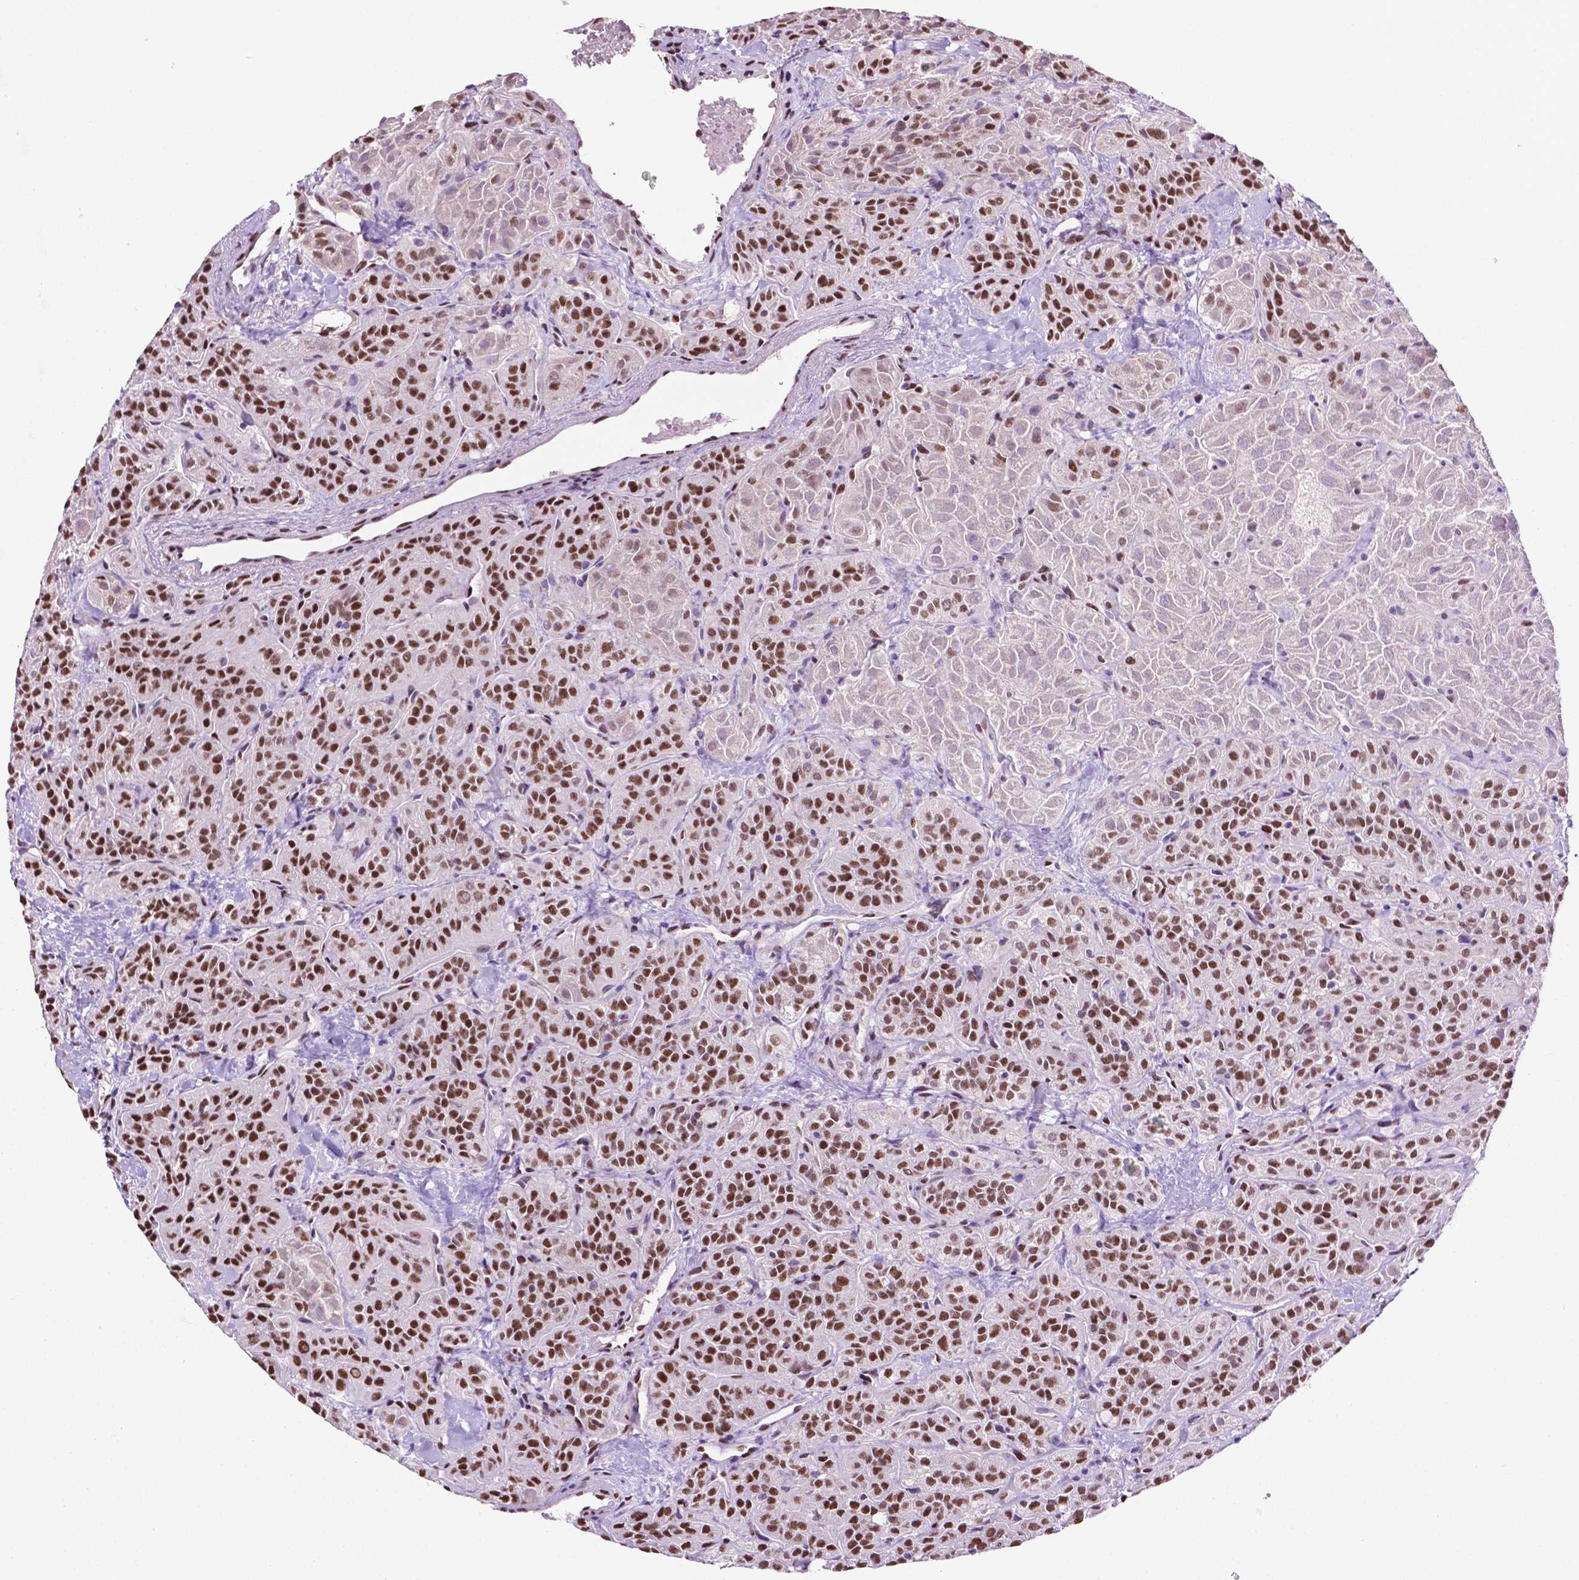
{"staining": {"intensity": "strong", "quantity": ">75%", "location": "nuclear"}, "tissue": "thyroid cancer", "cell_type": "Tumor cells", "image_type": "cancer", "snomed": [{"axis": "morphology", "description": "Papillary adenocarcinoma, NOS"}, {"axis": "topography", "description": "Thyroid gland"}], "caption": "Immunohistochemical staining of human thyroid cancer (papillary adenocarcinoma) shows strong nuclear protein expression in approximately >75% of tumor cells.", "gene": "CCAR2", "patient": {"sex": "female", "age": 45}}